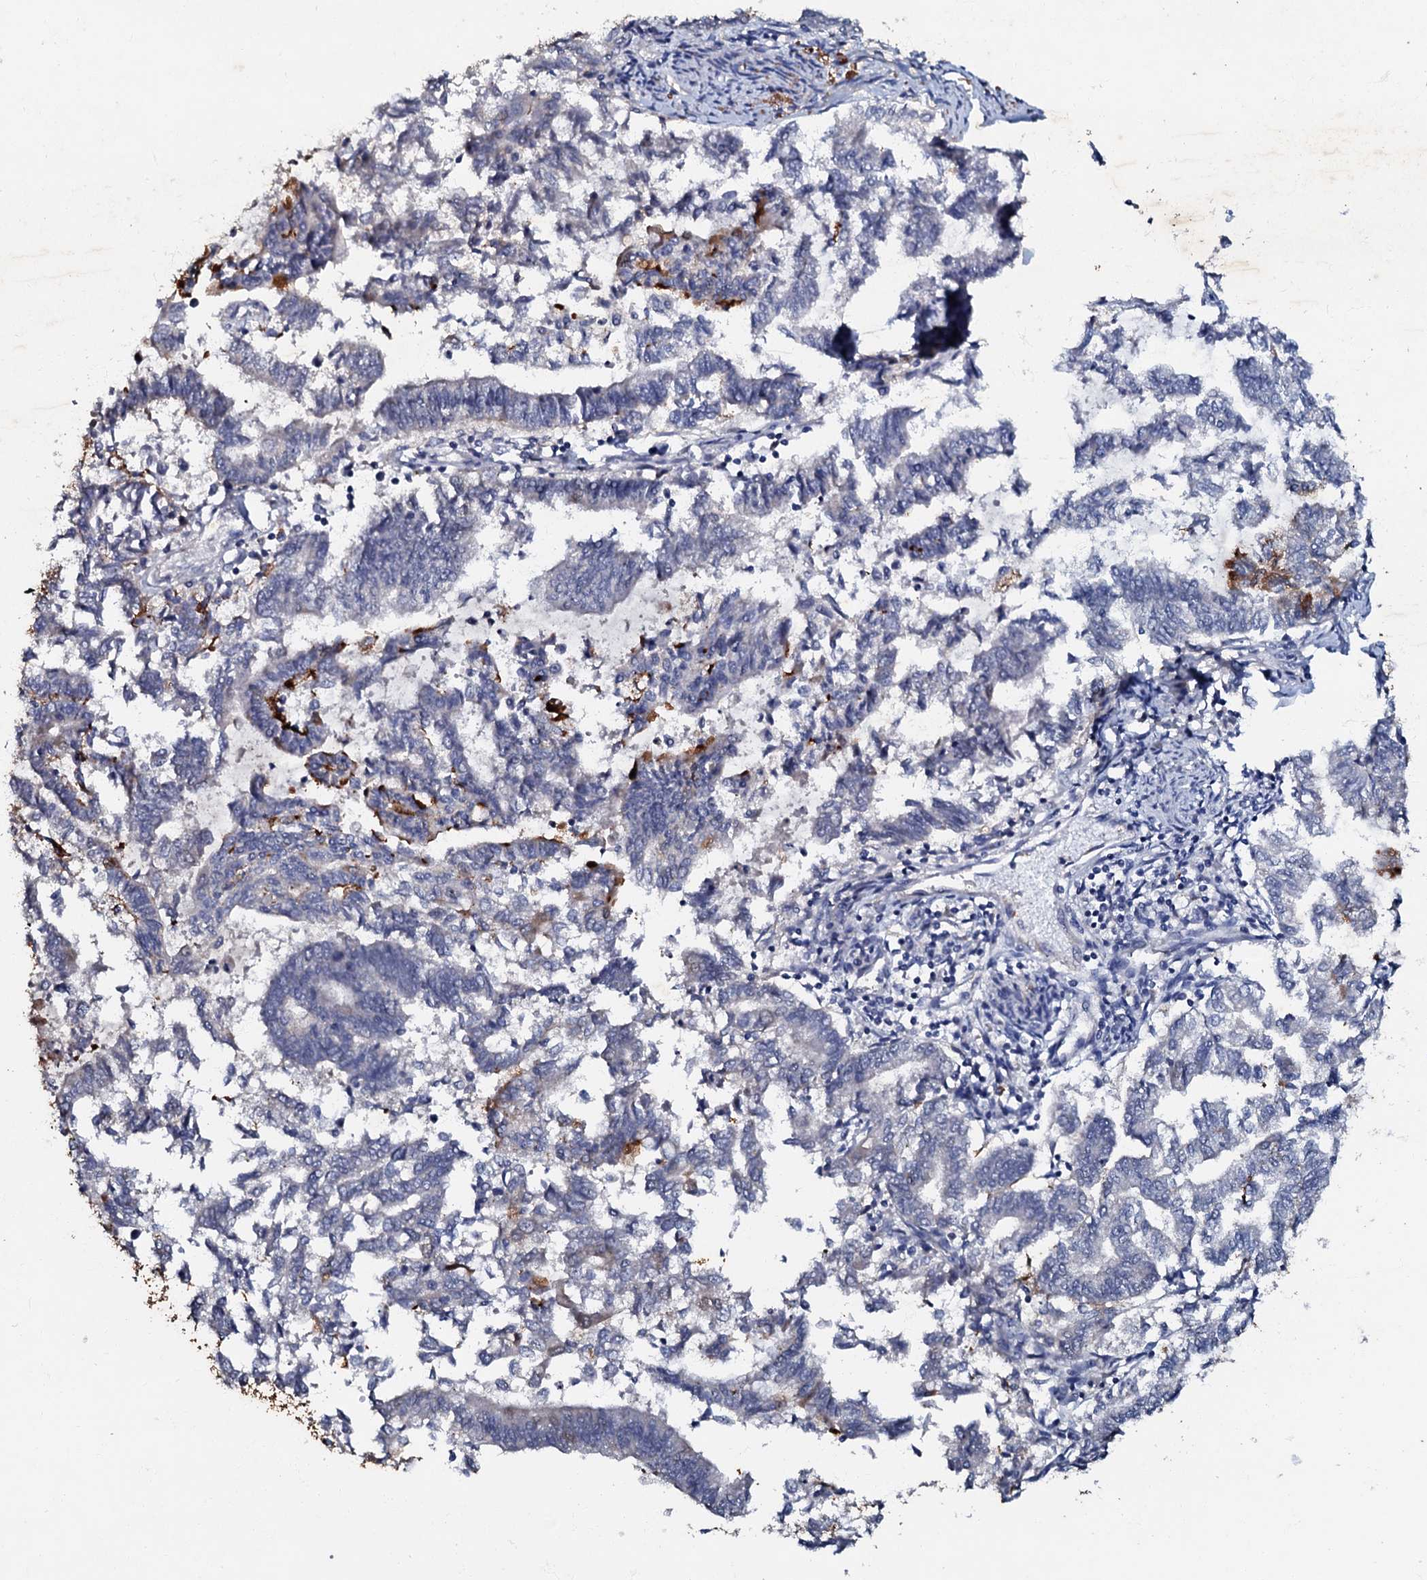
{"staining": {"intensity": "negative", "quantity": "none", "location": "none"}, "tissue": "endometrial cancer", "cell_type": "Tumor cells", "image_type": "cancer", "snomed": [{"axis": "morphology", "description": "Adenocarcinoma, NOS"}, {"axis": "topography", "description": "Endometrium"}], "caption": "Immunohistochemistry (IHC) histopathology image of endometrial adenocarcinoma stained for a protein (brown), which shows no positivity in tumor cells.", "gene": "MANSC4", "patient": {"sex": "female", "age": 79}}